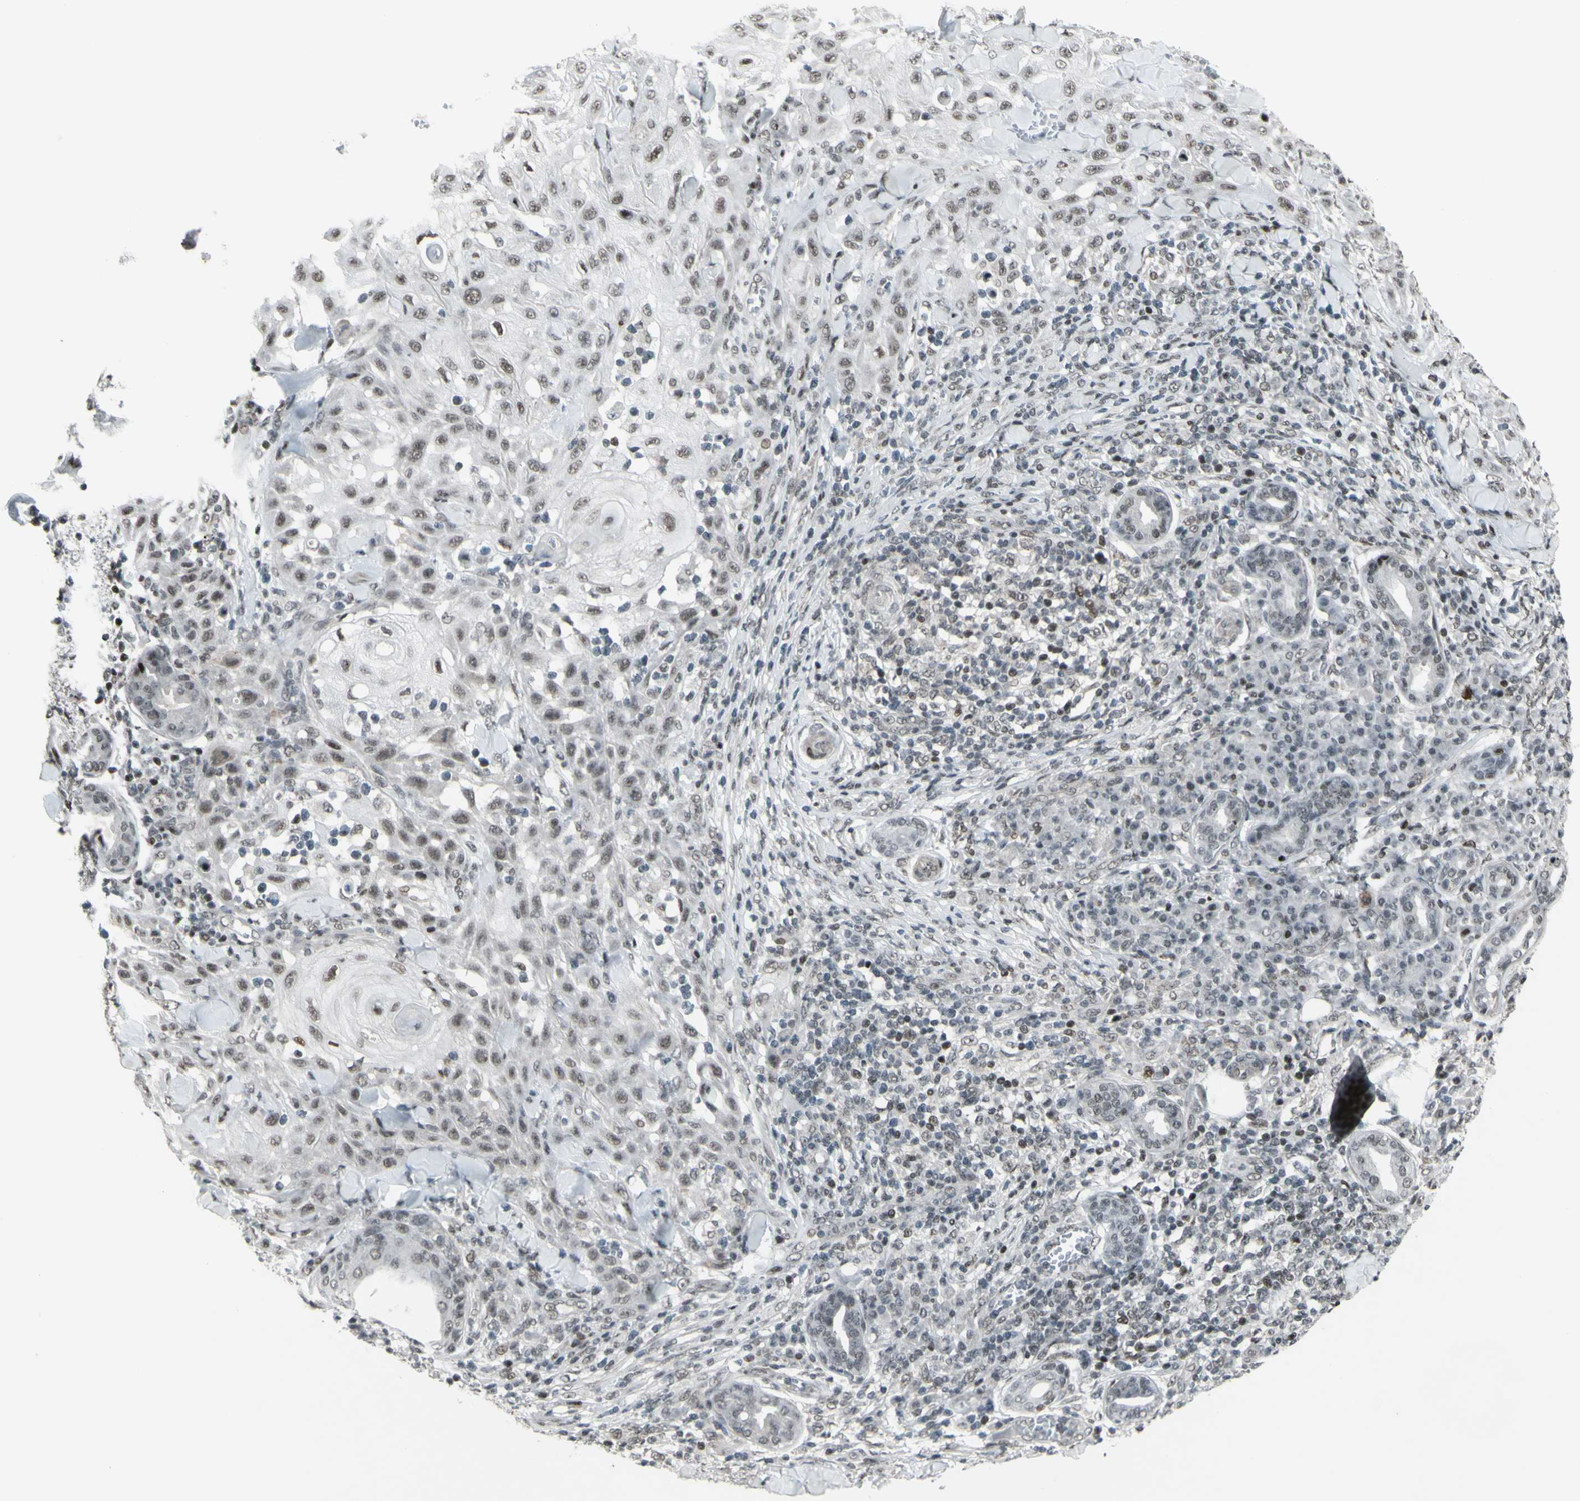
{"staining": {"intensity": "moderate", "quantity": "25%-75%", "location": "nuclear"}, "tissue": "skin cancer", "cell_type": "Tumor cells", "image_type": "cancer", "snomed": [{"axis": "morphology", "description": "Squamous cell carcinoma, NOS"}, {"axis": "topography", "description": "Skin"}], "caption": "High-power microscopy captured an immunohistochemistry image of squamous cell carcinoma (skin), revealing moderate nuclear staining in about 25%-75% of tumor cells.", "gene": "SUPT6H", "patient": {"sex": "male", "age": 24}}